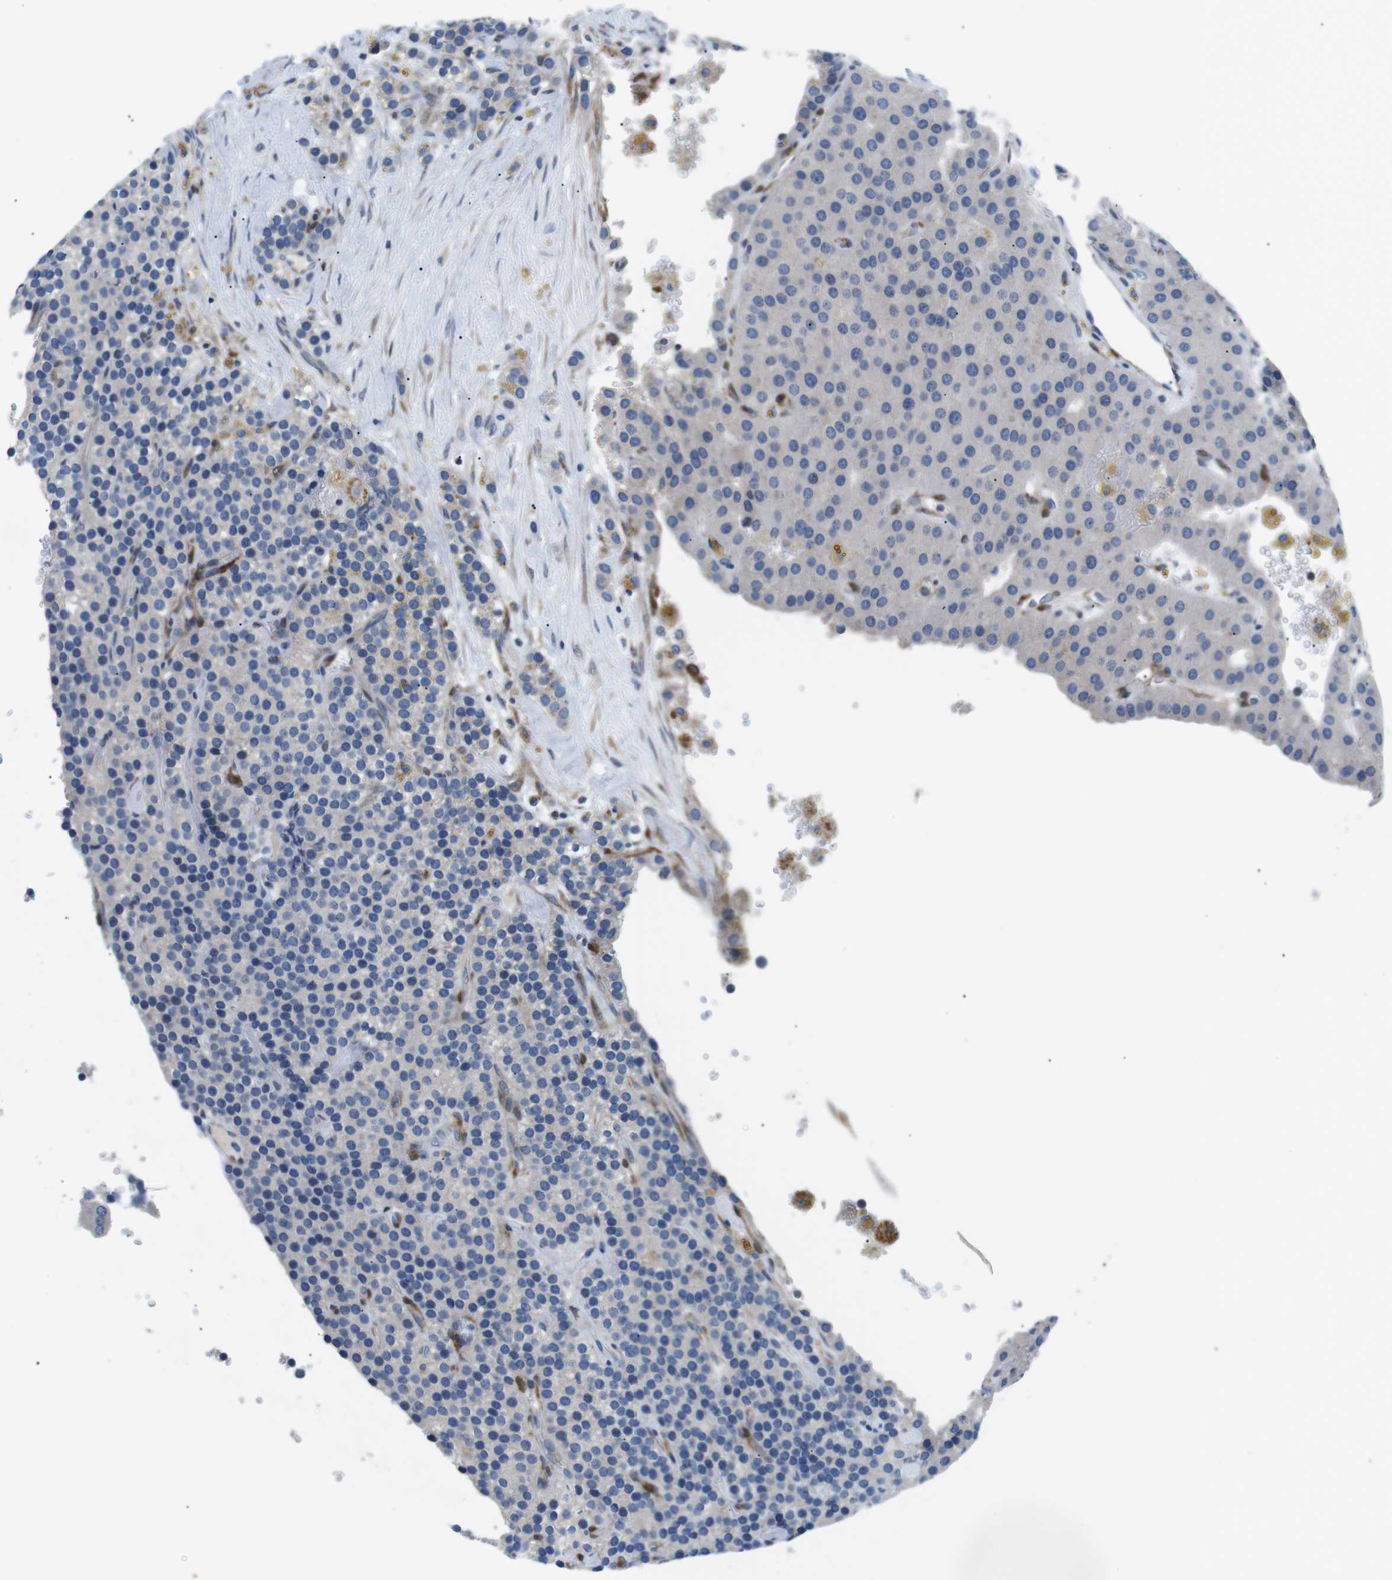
{"staining": {"intensity": "negative", "quantity": "none", "location": "none"}, "tissue": "parathyroid gland", "cell_type": "Glandular cells", "image_type": "normal", "snomed": [{"axis": "morphology", "description": "Normal tissue, NOS"}, {"axis": "morphology", "description": "Adenoma, NOS"}, {"axis": "topography", "description": "Parathyroid gland"}], "caption": "An image of human parathyroid gland is negative for staining in glandular cells. (Stains: DAB (3,3'-diaminobenzidine) immunohistochemistry with hematoxylin counter stain, Microscopy: brightfield microscopy at high magnification).", "gene": "PHLDA1", "patient": {"sex": "female", "age": 86}}